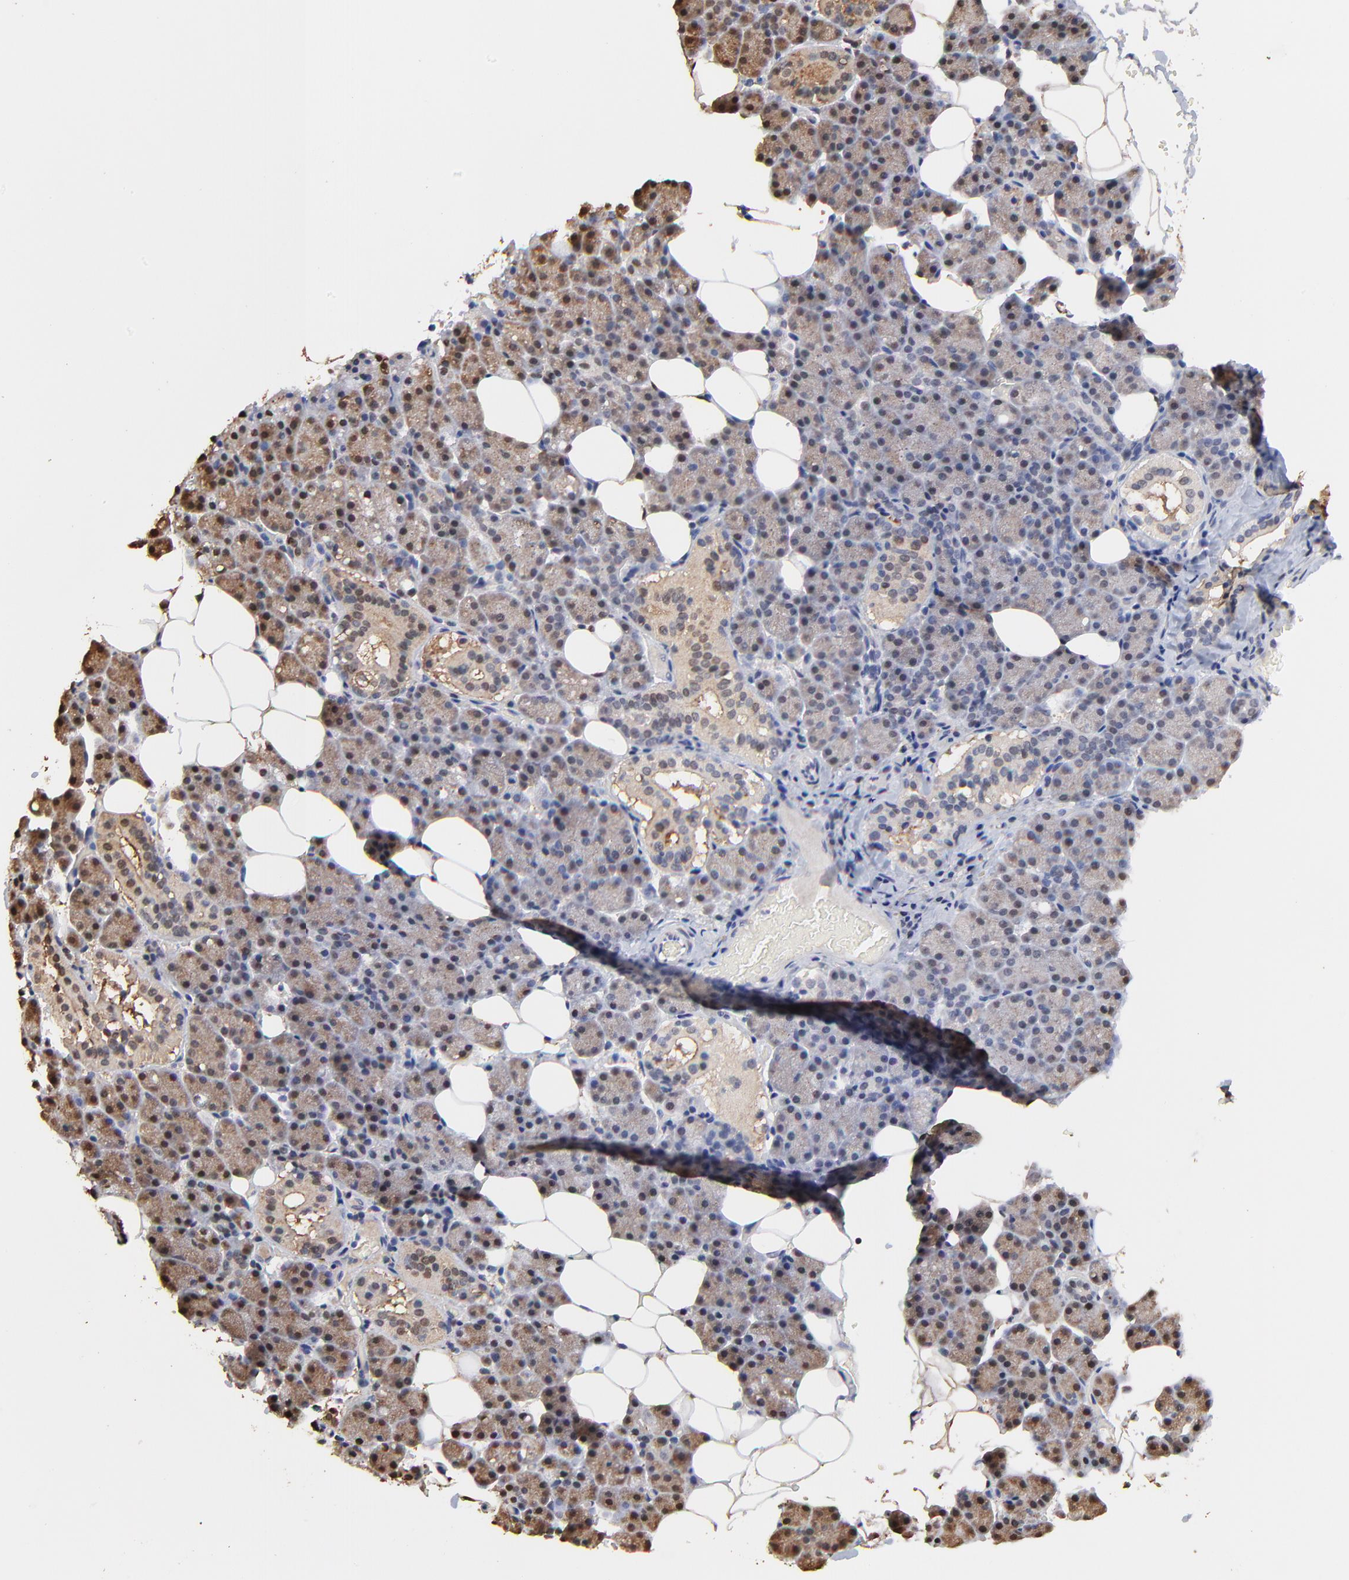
{"staining": {"intensity": "weak", "quantity": "<25%", "location": "cytoplasmic/membranous,nuclear"}, "tissue": "salivary gland", "cell_type": "Glandular cells", "image_type": "normal", "snomed": [{"axis": "morphology", "description": "Normal tissue, NOS"}, {"axis": "topography", "description": "Lymph node"}, {"axis": "topography", "description": "Salivary gland"}], "caption": "IHC of unremarkable salivary gland reveals no expression in glandular cells.", "gene": "BIRC5", "patient": {"sex": "male", "age": 8}}